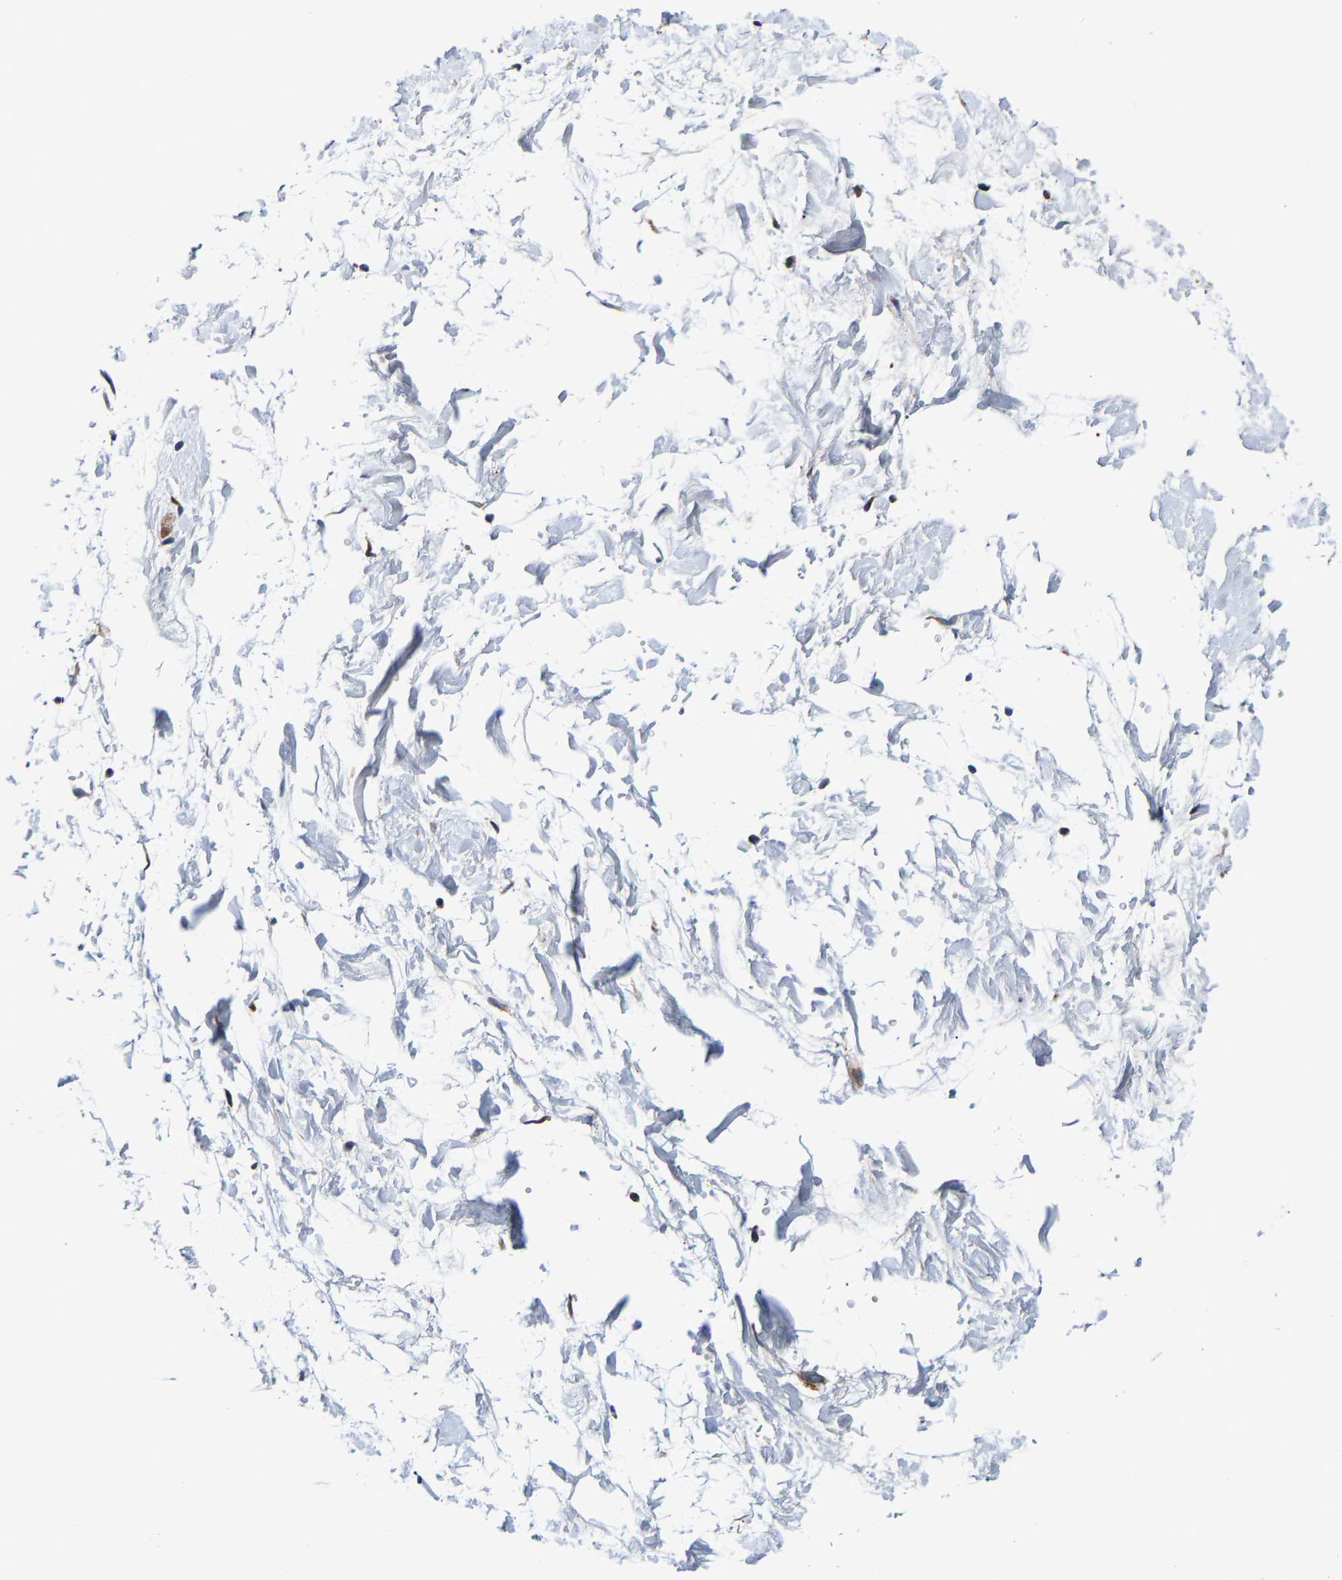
{"staining": {"intensity": "weak", "quantity": ">75%", "location": "cytoplasmic/membranous"}, "tissue": "adipose tissue", "cell_type": "Adipocytes", "image_type": "normal", "snomed": [{"axis": "morphology", "description": "Normal tissue, NOS"}, {"axis": "topography", "description": "Soft tissue"}], "caption": "A brown stain labels weak cytoplasmic/membranous staining of a protein in adipocytes of normal human adipose tissue.", "gene": "SLC12A2", "patient": {"sex": "male", "age": 72}}